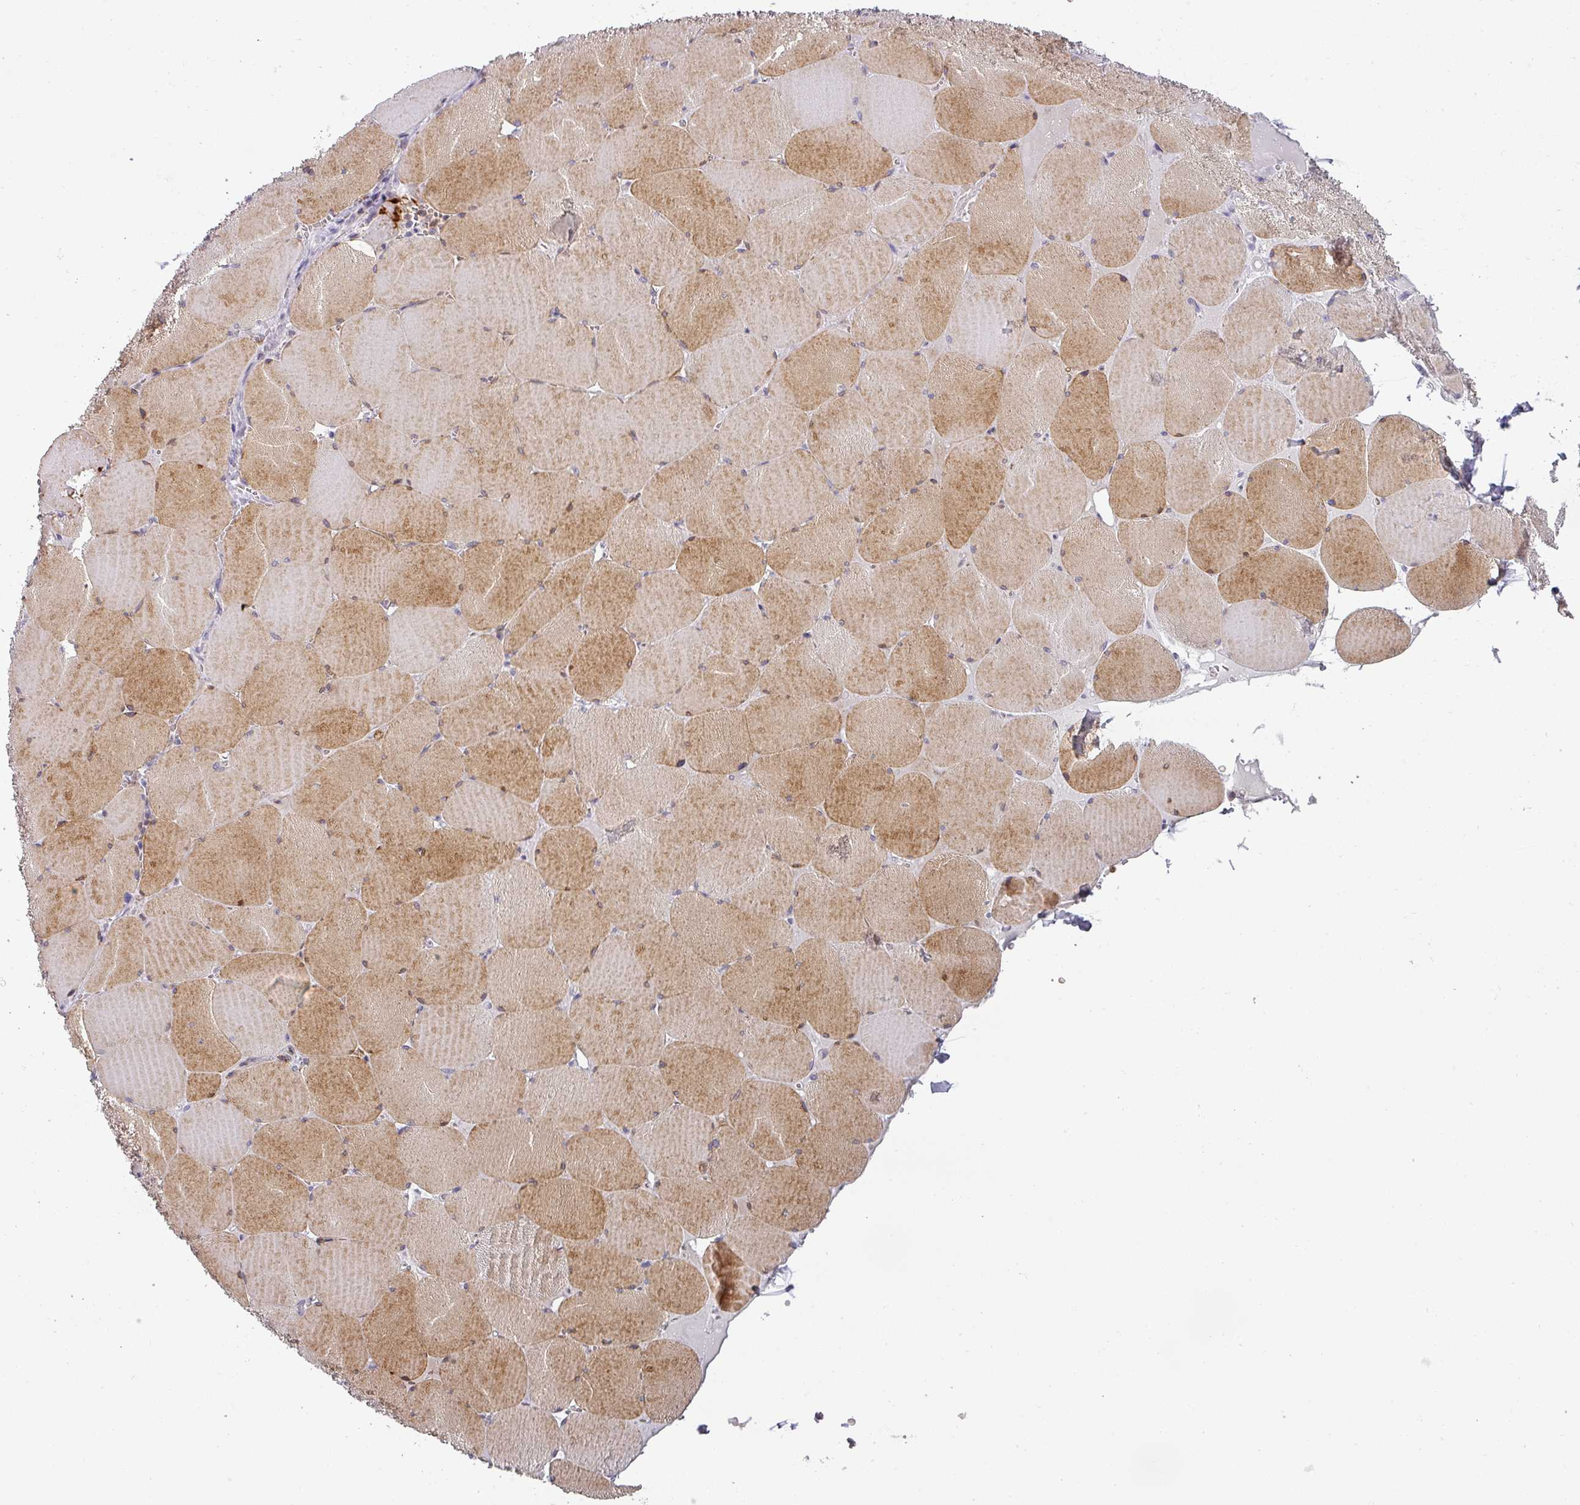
{"staining": {"intensity": "moderate", "quantity": ">75%", "location": "cytoplasmic/membranous"}, "tissue": "skeletal muscle", "cell_type": "Myocytes", "image_type": "normal", "snomed": [{"axis": "morphology", "description": "Normal tissue, NOS"}, {"axis": "topography", "description": "Skeletal muscle"}, {"axis": "topography", "description": "Head-Neck"}], "caption": "Brown immunohistochemical staining in normal human skeletal muscle displays moderate cytoplasmic/membranous staining in approximately >75% of myocytes.", "gene": "BTLA", "patient": {"sex": "male", "age": 66}}